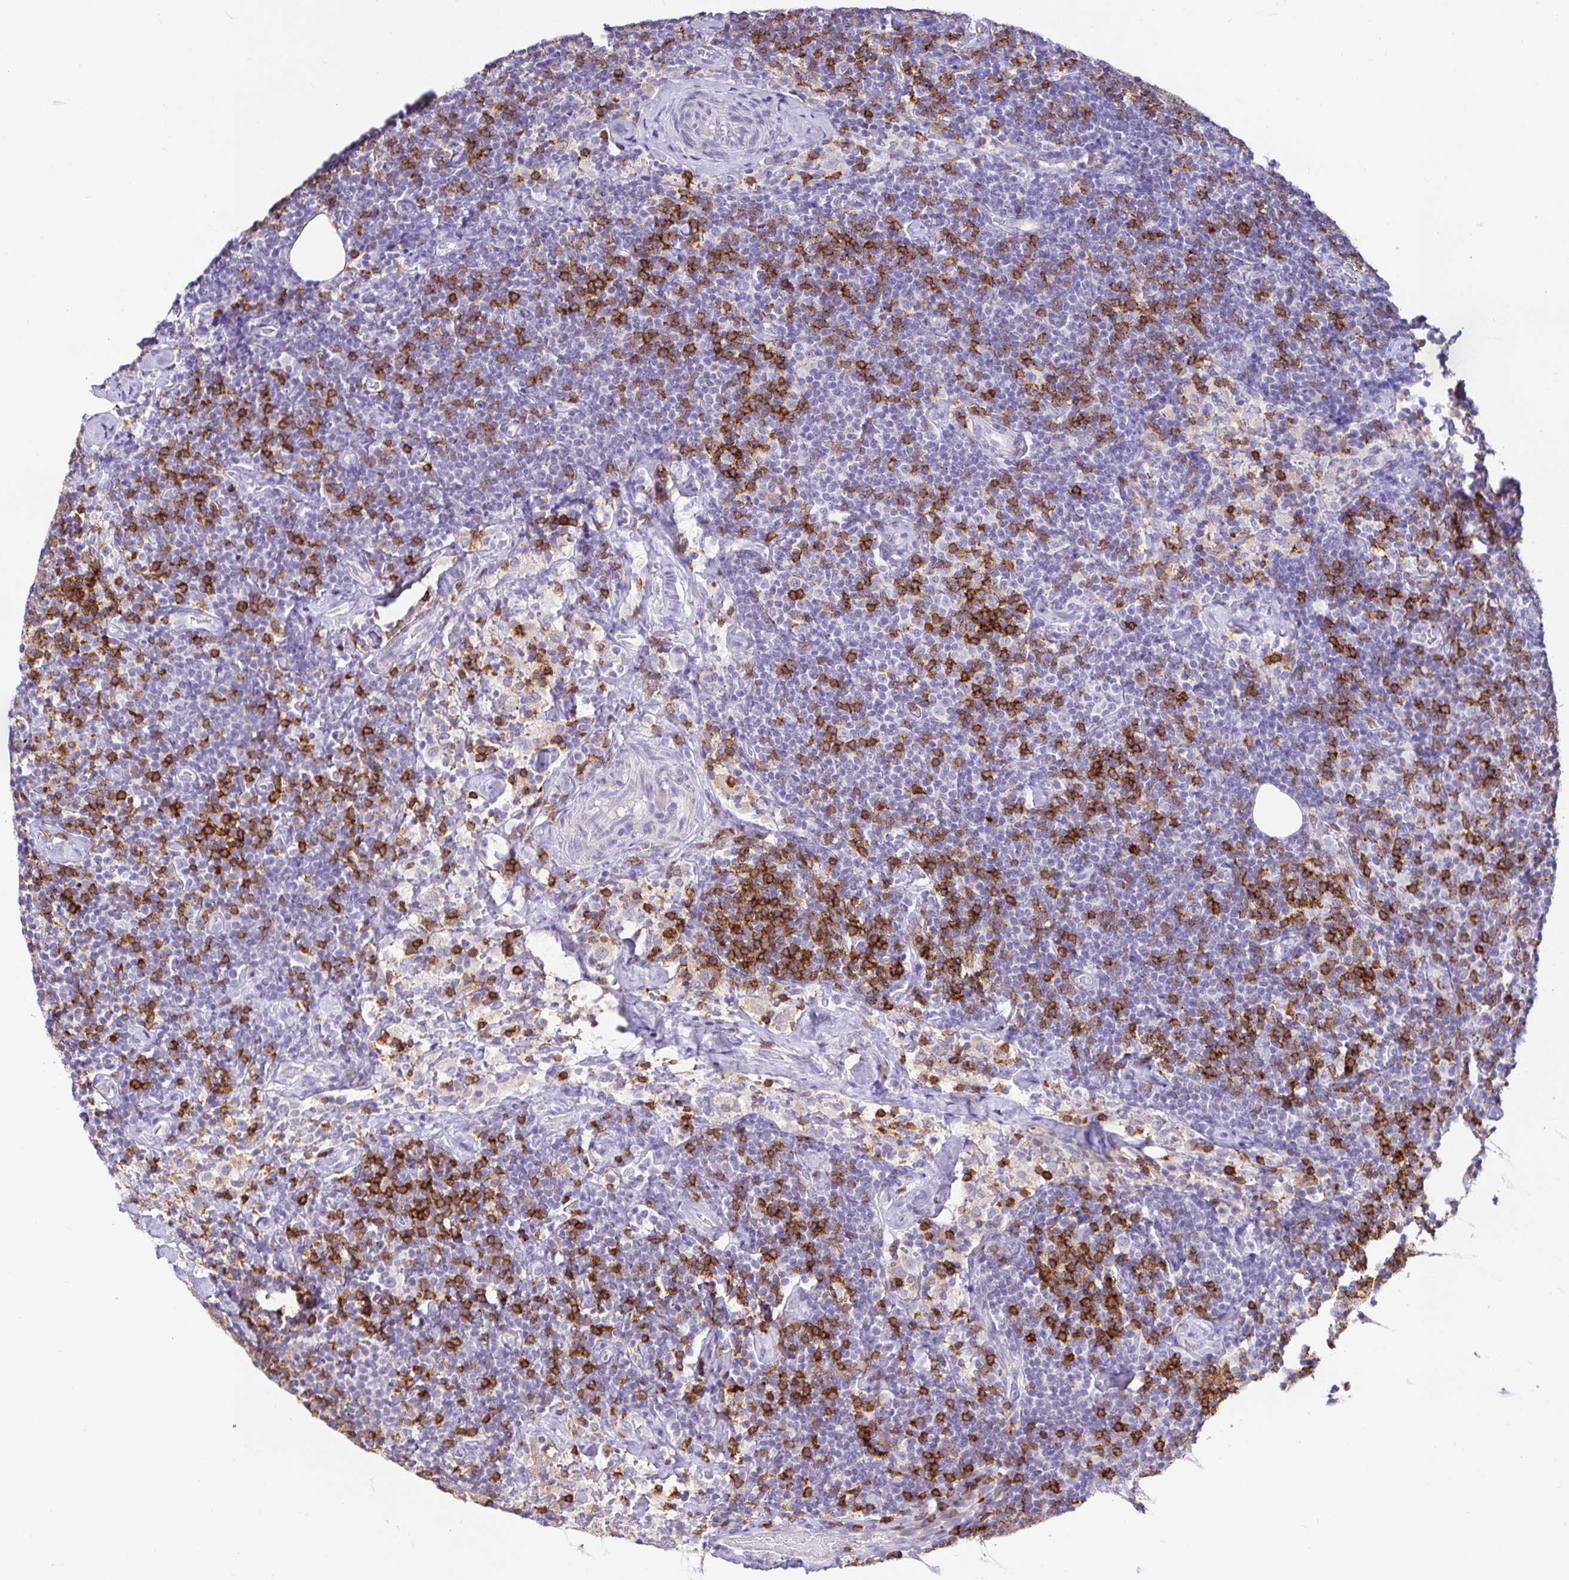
{"staining": {"intensity": "negative", "quantity": "none", "location": "none"}, "tissue": "lymphoma", "cell_type": "Tumor cells", "image_type": "cancer", "snomed": [{"axis": "morphology", "description": "Malignant lymphoma, non-Hodgkin's type, Low grade"}, {"axis": "topography", "description": "Lymph node"}], "caption": "Human low-grade malignant lymphoma, non-Hodgkin's type stained for a protein using immunohistochemistry (IHC) reveals no expression in tumor cells.", "gene": "SKAP1", "patient": {"sex": "male", "age": 81}}